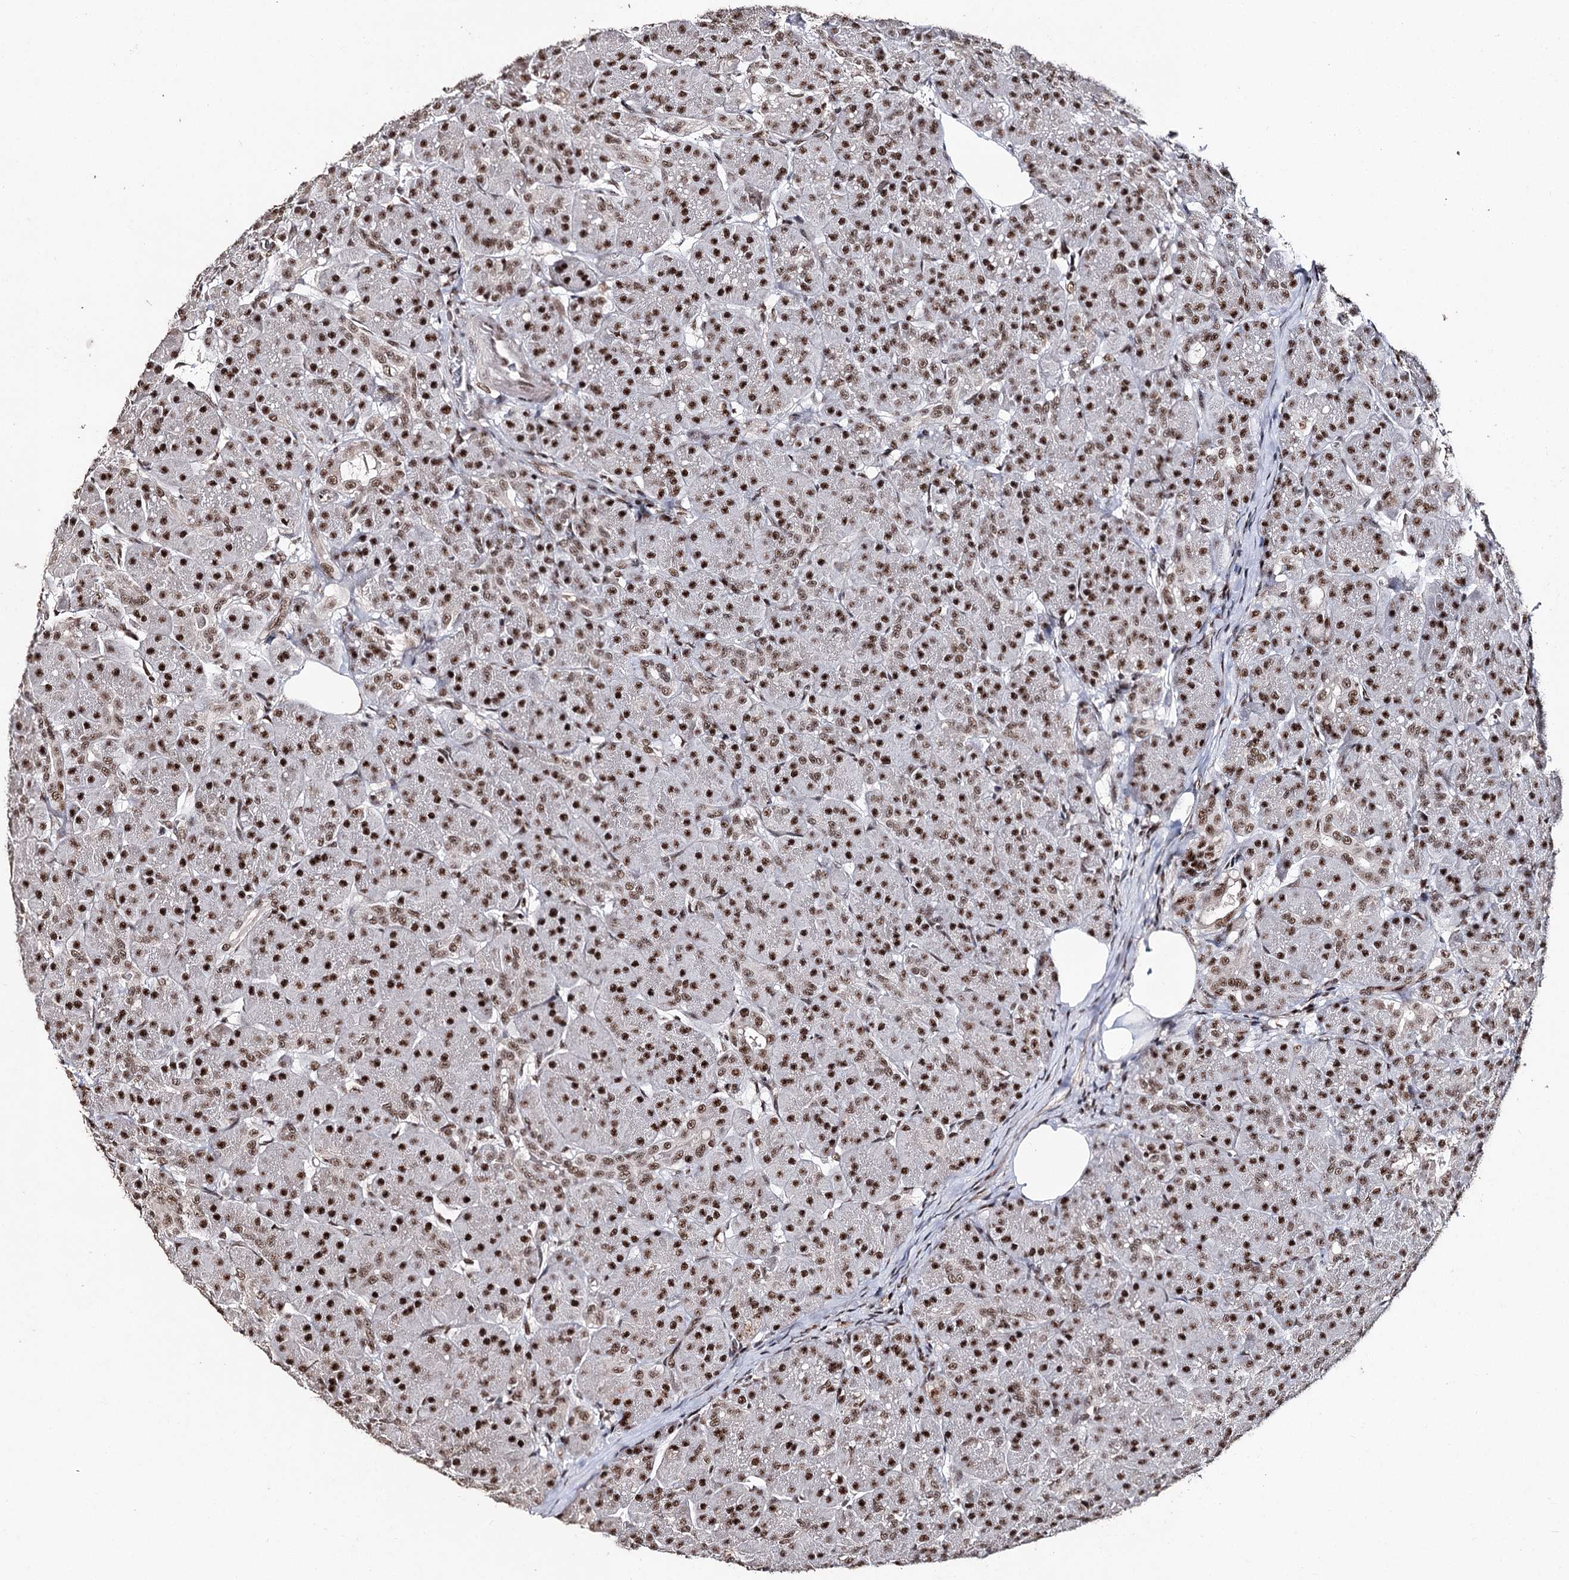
{"staining": {"intensity": "strong", "quantity": ">75%", "location": "nuclear"}, "tissue": "pancreas", "cell_type": "Exocrine glandular cells", "image_type": "normal", "snomed": [{"axis": "morphology", "description": "Normal tissue, NOS"}, {"axis": "topography", "description": "Pancreas"}], "caption": "Exocrine glandular cells exhibit strong nuclear expression in about >75% of cells in unremarkable pancreas. The protein is shown in brown color, while the nuclei are stained blue.", "gene": "U2SURP", "patient": {"sex": "male", "age": 63}}